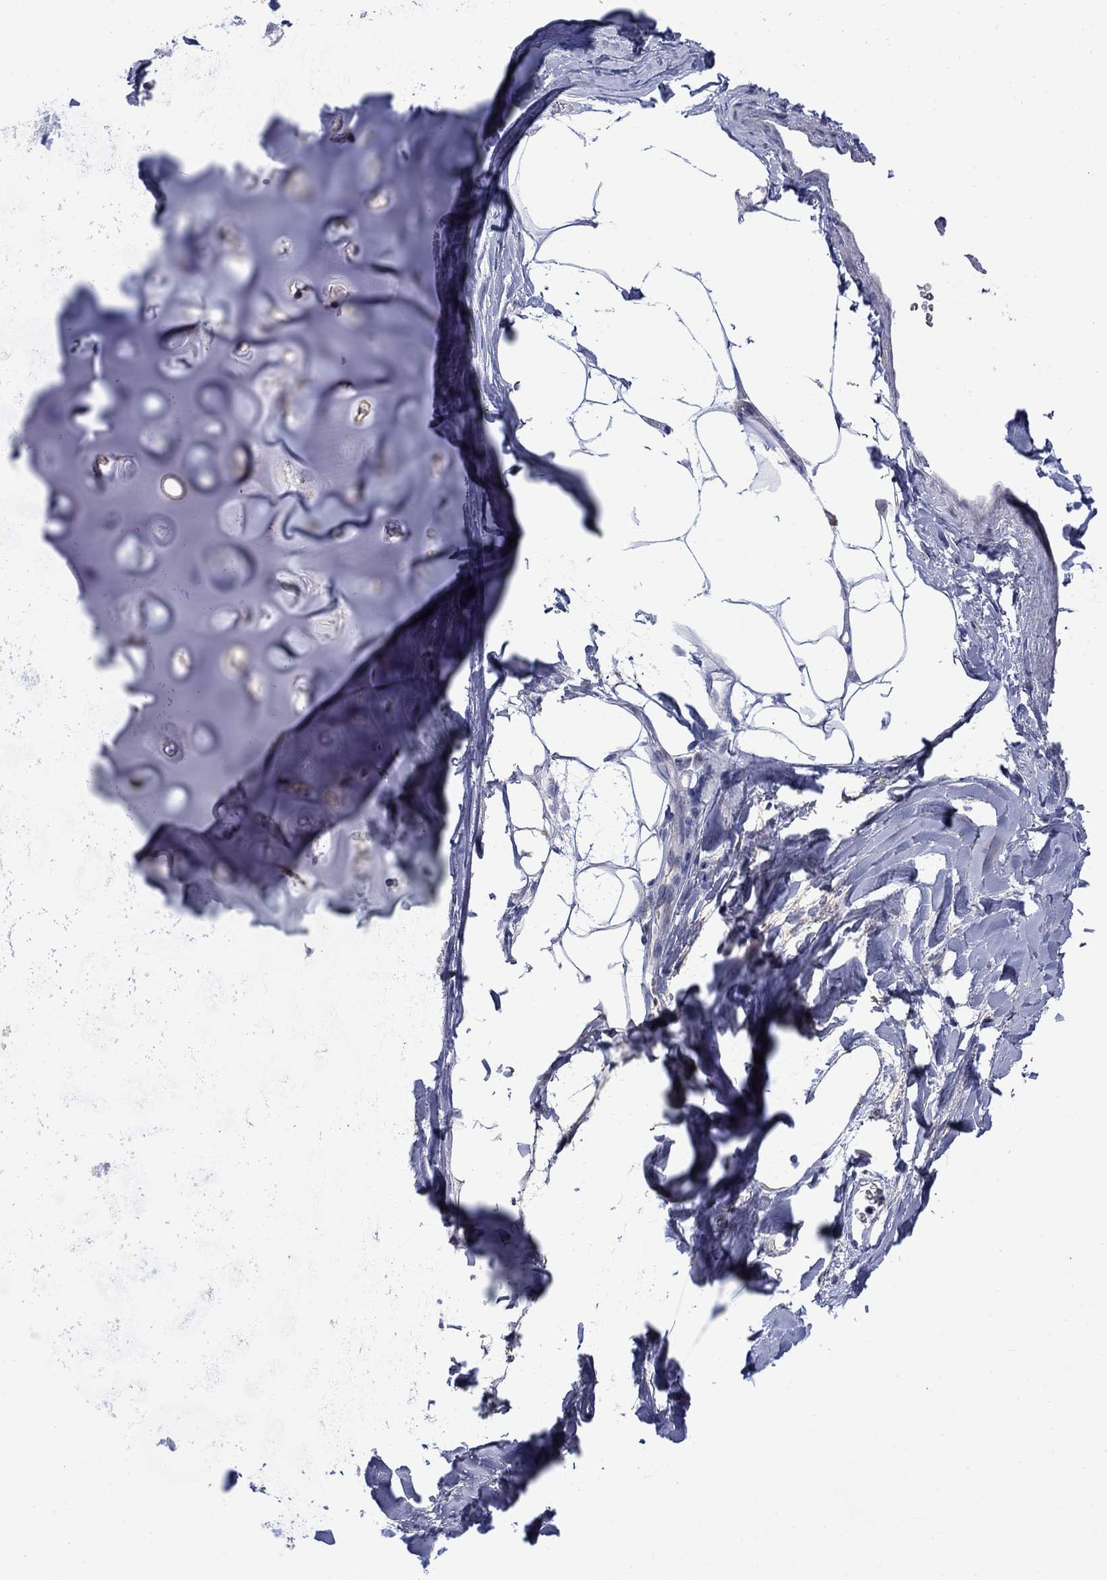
{"staining": {"intensity": "negative", "quantity": "none", "location": "none"}, "tissue": "adipose tissue", "cell_type": "Adipocytes", "image_type": "normal", "snomed": [{"axis": "morphology", "description": "Normal tissue, NOS"}, {"axis": "topography", "description": "Cartilage tissue"}, {"axis": "topography", "description": "Bronchus"}], "caption": "Immunohistochemical staining of normal human adipose tissue reveals no significant positivity in adipocytes. (DAB (3,3'-diaminobenzidine) IHC, high magnification).", "gene": "CISD1", "patient": {"sex": "male", "age": 58}}